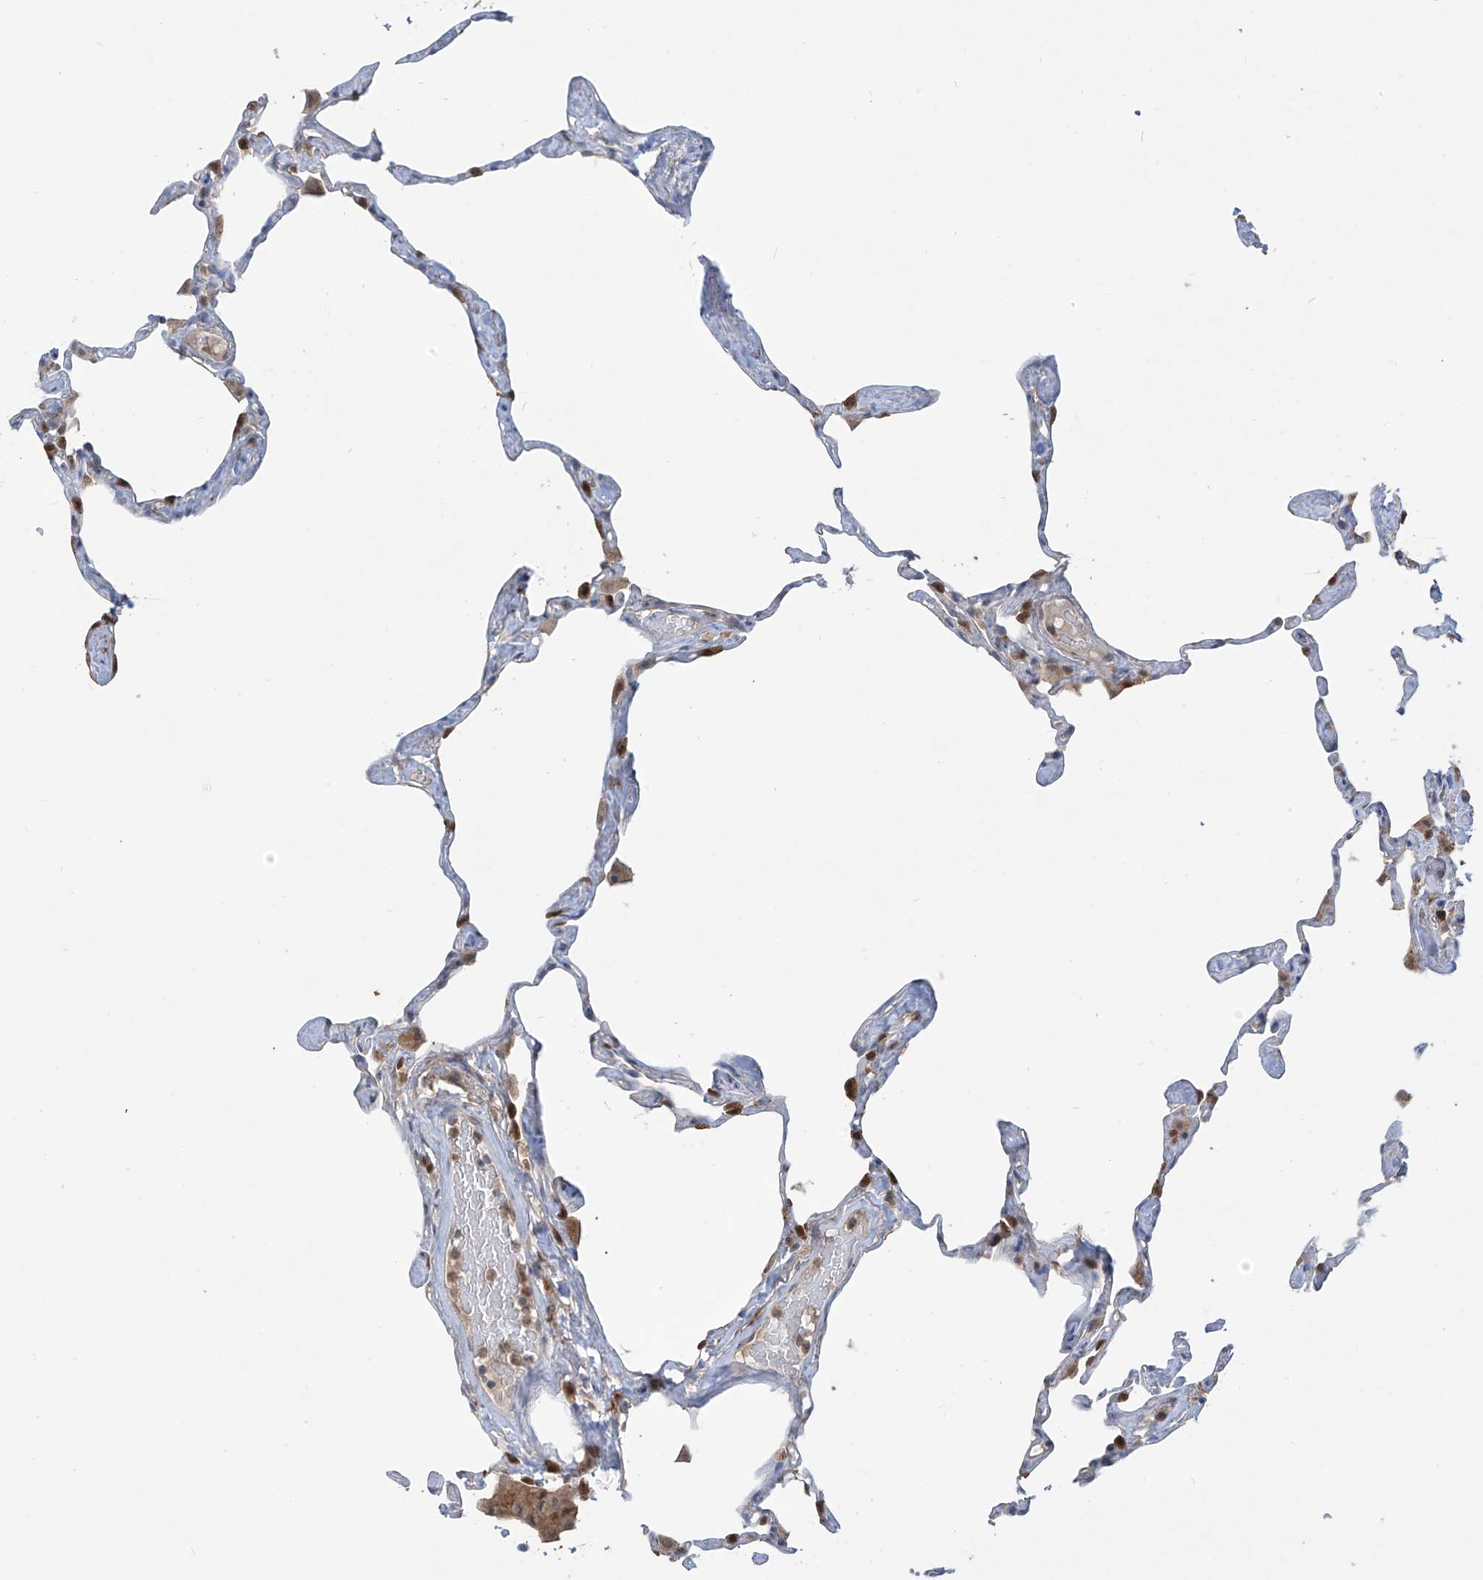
{"staining": {"intensity": "moderate", "quantity": "<25%", "location": "cytoplasmic/membranous,nuclear"}, "tissue": "lung", "cell_type": "Alveolar cells", "image_type": "normal", "snomed": [{"axis": "morphology", "description": "Normal tissue, NOS"}, {"axis": "topography", "description": "Lung"}], "caption": "Lung stained for a protein (brown) reveals moderate cytoplasmic/membranous,nuclear positive staining in about <25% of alveolar cells.", "gene": "IDH1", "patient": {"sex": "male", "age": 65}}